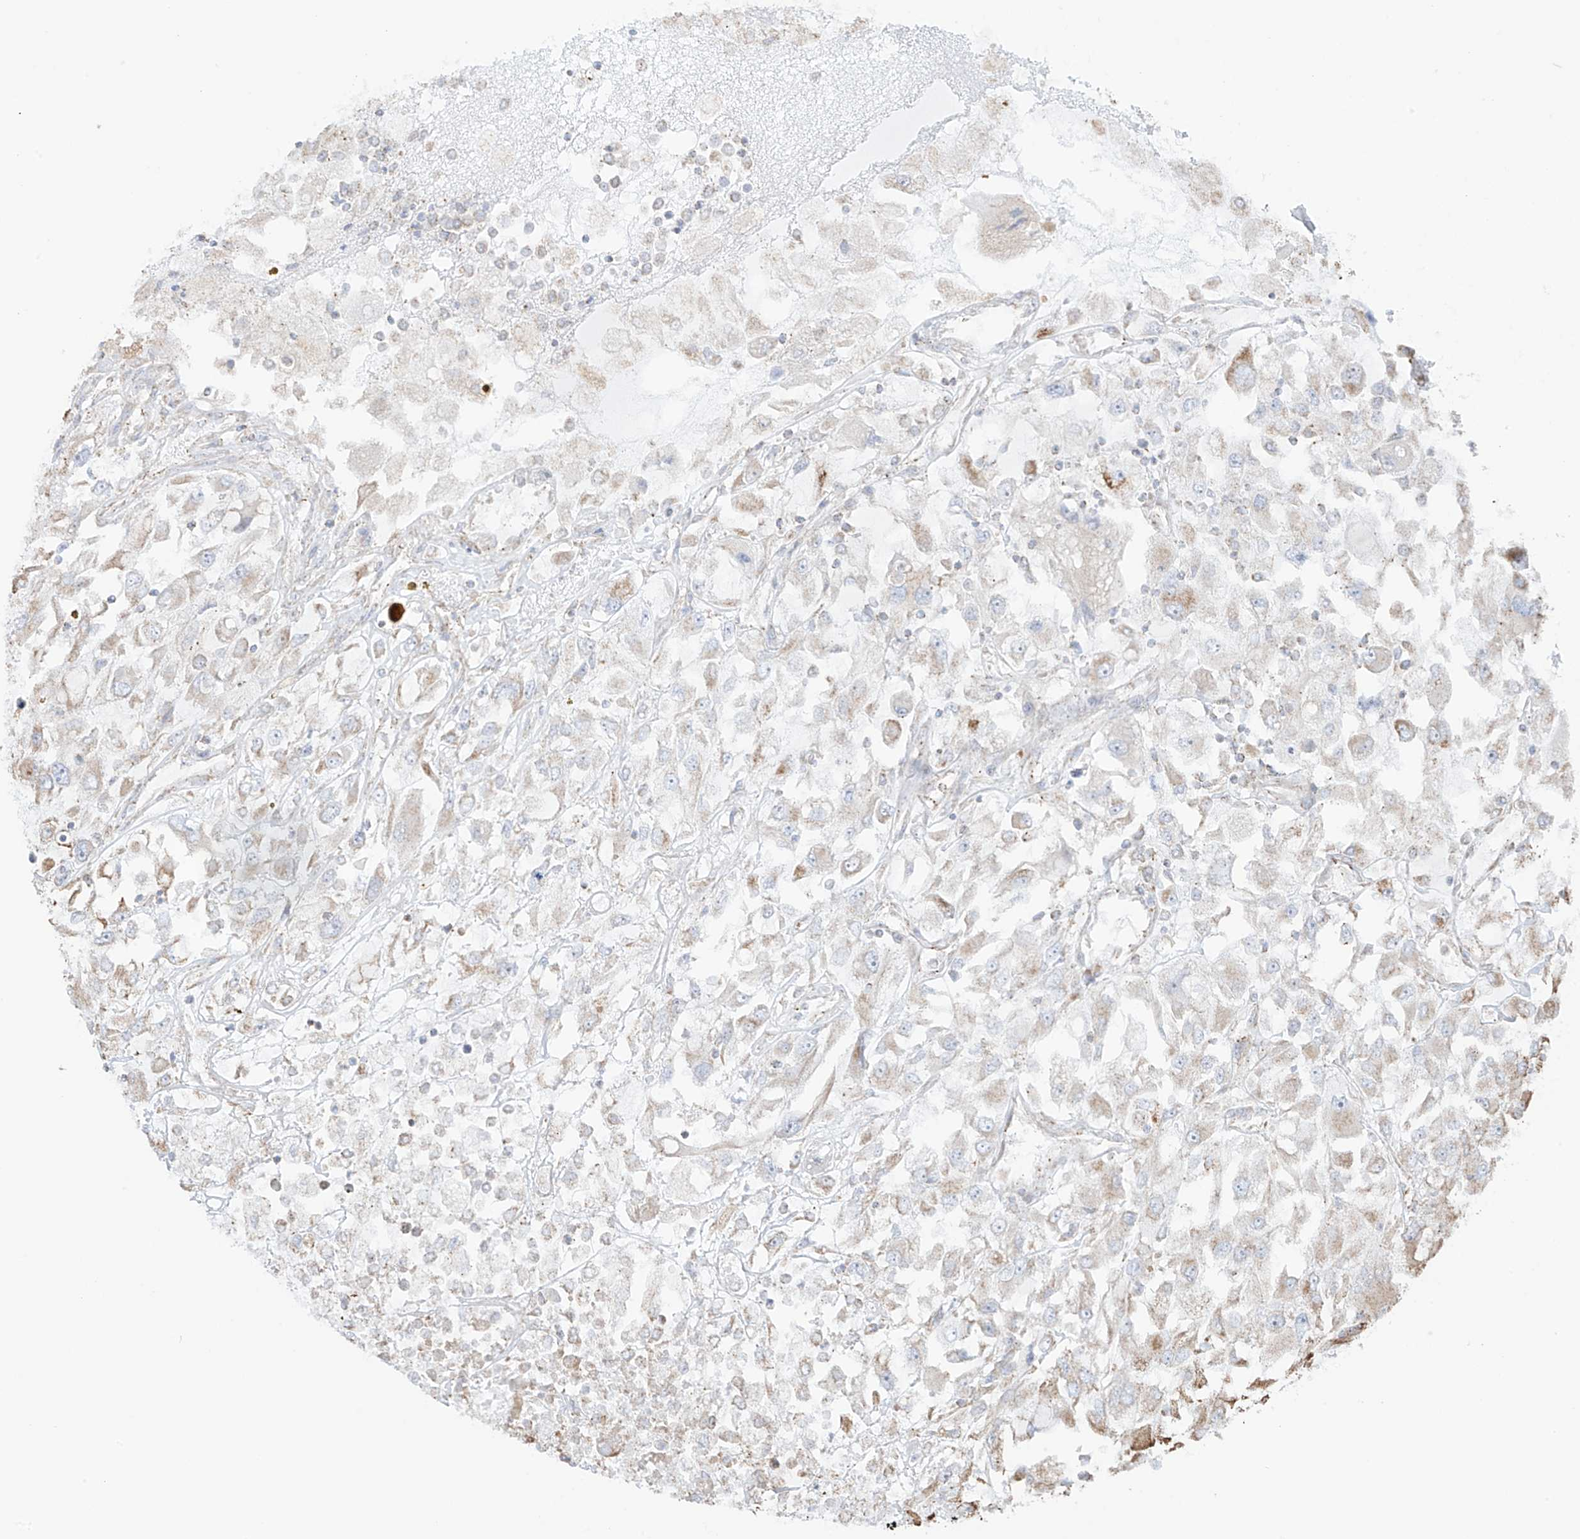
{"staining": {"intensity": "weak", "quantity": "<25%", "location": "cytoplasmic/membranous"}, "tissue": "renal cancer", "cell_type": "Tumor cells", "image_type": "cancer", "snomed": [{"axis": "morphology", "description": "Adenocarcinoma, NOS"}, {"axis": "topography", "description": "Kidney"}], "caption": "Renal cancer (adenocarcinoma) stained for a protein using immunohistochemistry (IHC) displays no expression tumor cells.", "gene": "XKR3", "patient": {"sex": "female", "age": 52}}